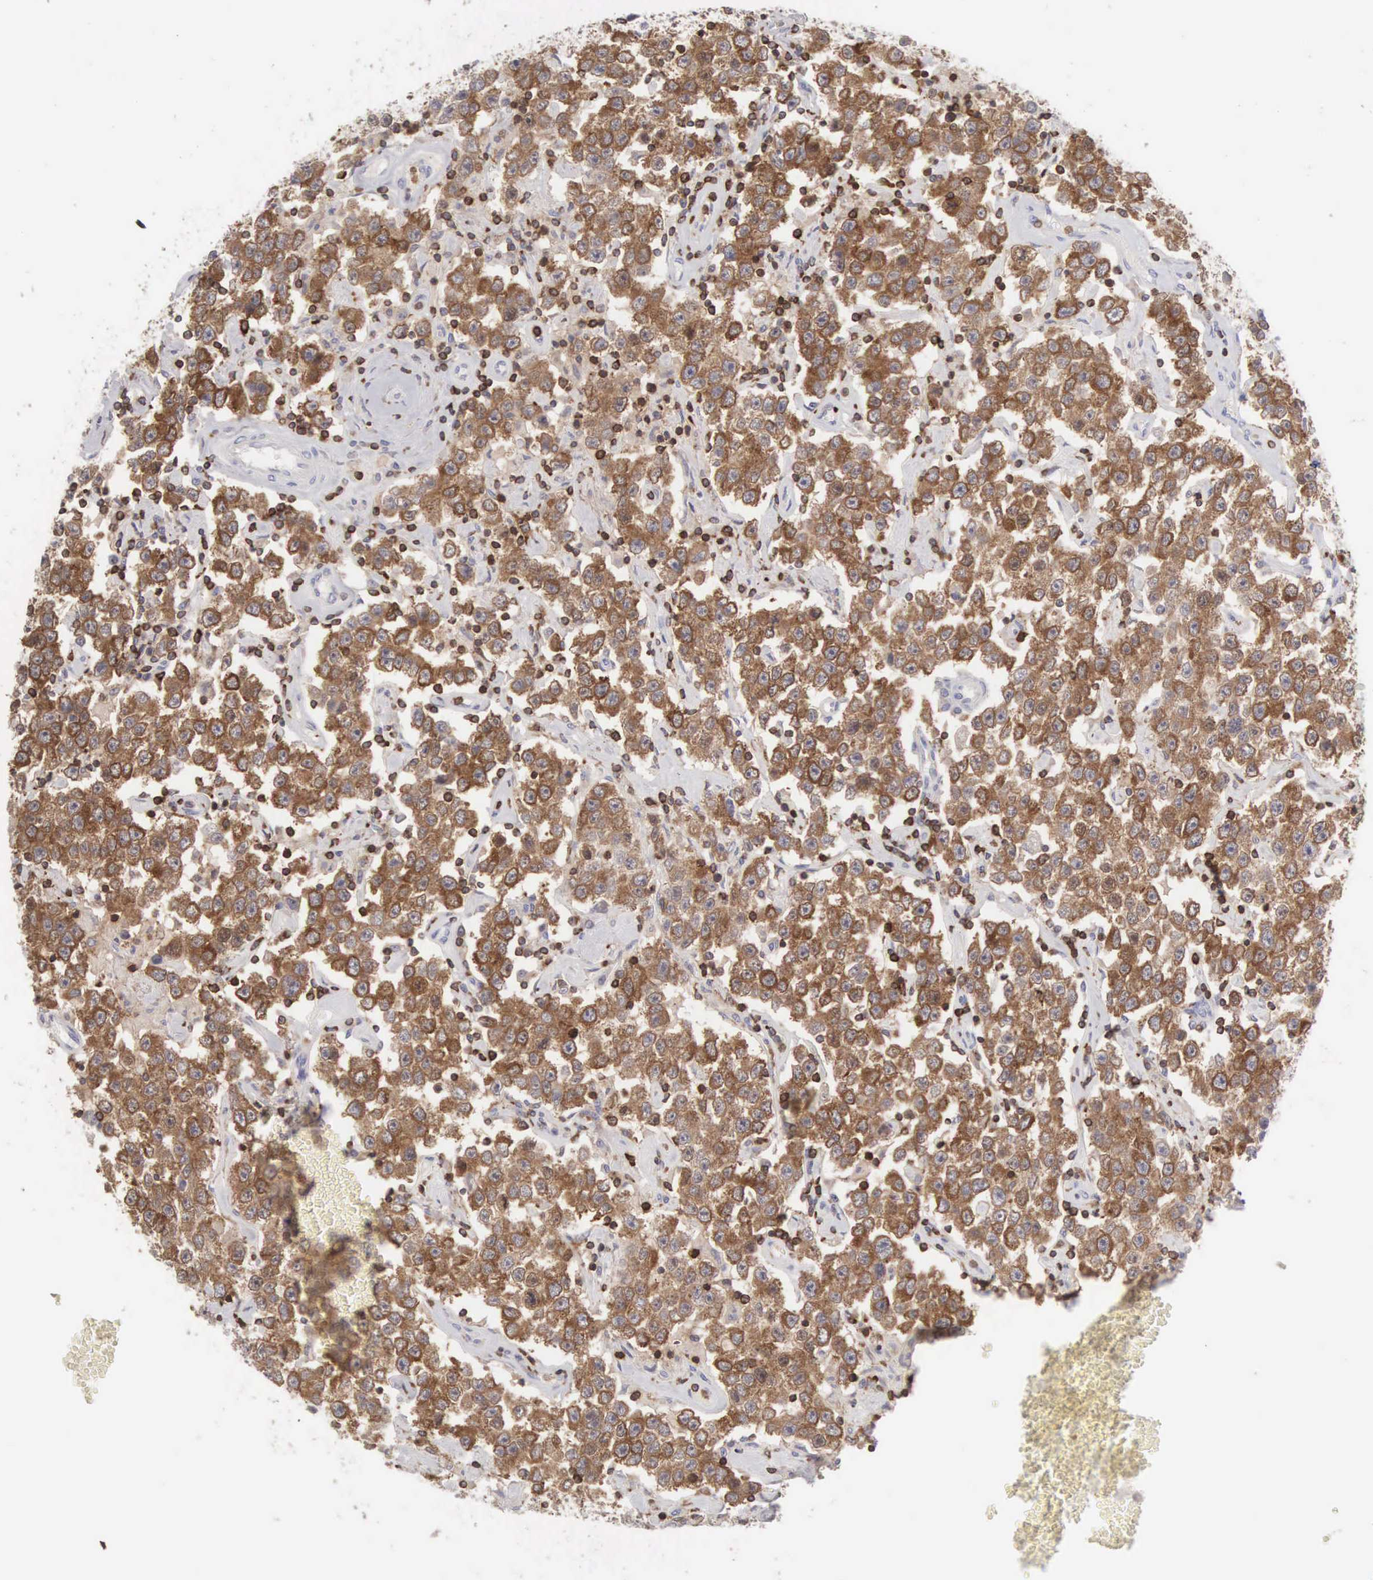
{"staining": {"intensity": "strong", "quantity": ">75%", "location": "cytoplasmic/membranous,nuclear"}, "tissue": "testis cancer", "cell_type": "Tumor cells", "image_type": "cancer", "snomed": [{"axis": "morphology", "description": "Seminoma, NOS"}, {"axis": "topography", "description": "Testis"}], "caption": "An immunohistochemistry (IHC) photomicrograph of neoplastic tissue is shown. Protein staining in brown highlights strong cytoplasmic/membranous and nuclear positivity in testis cancer within tumor cells.", "gene": "SH3BP1", "patient": {"sex": "male", "age": 52}}